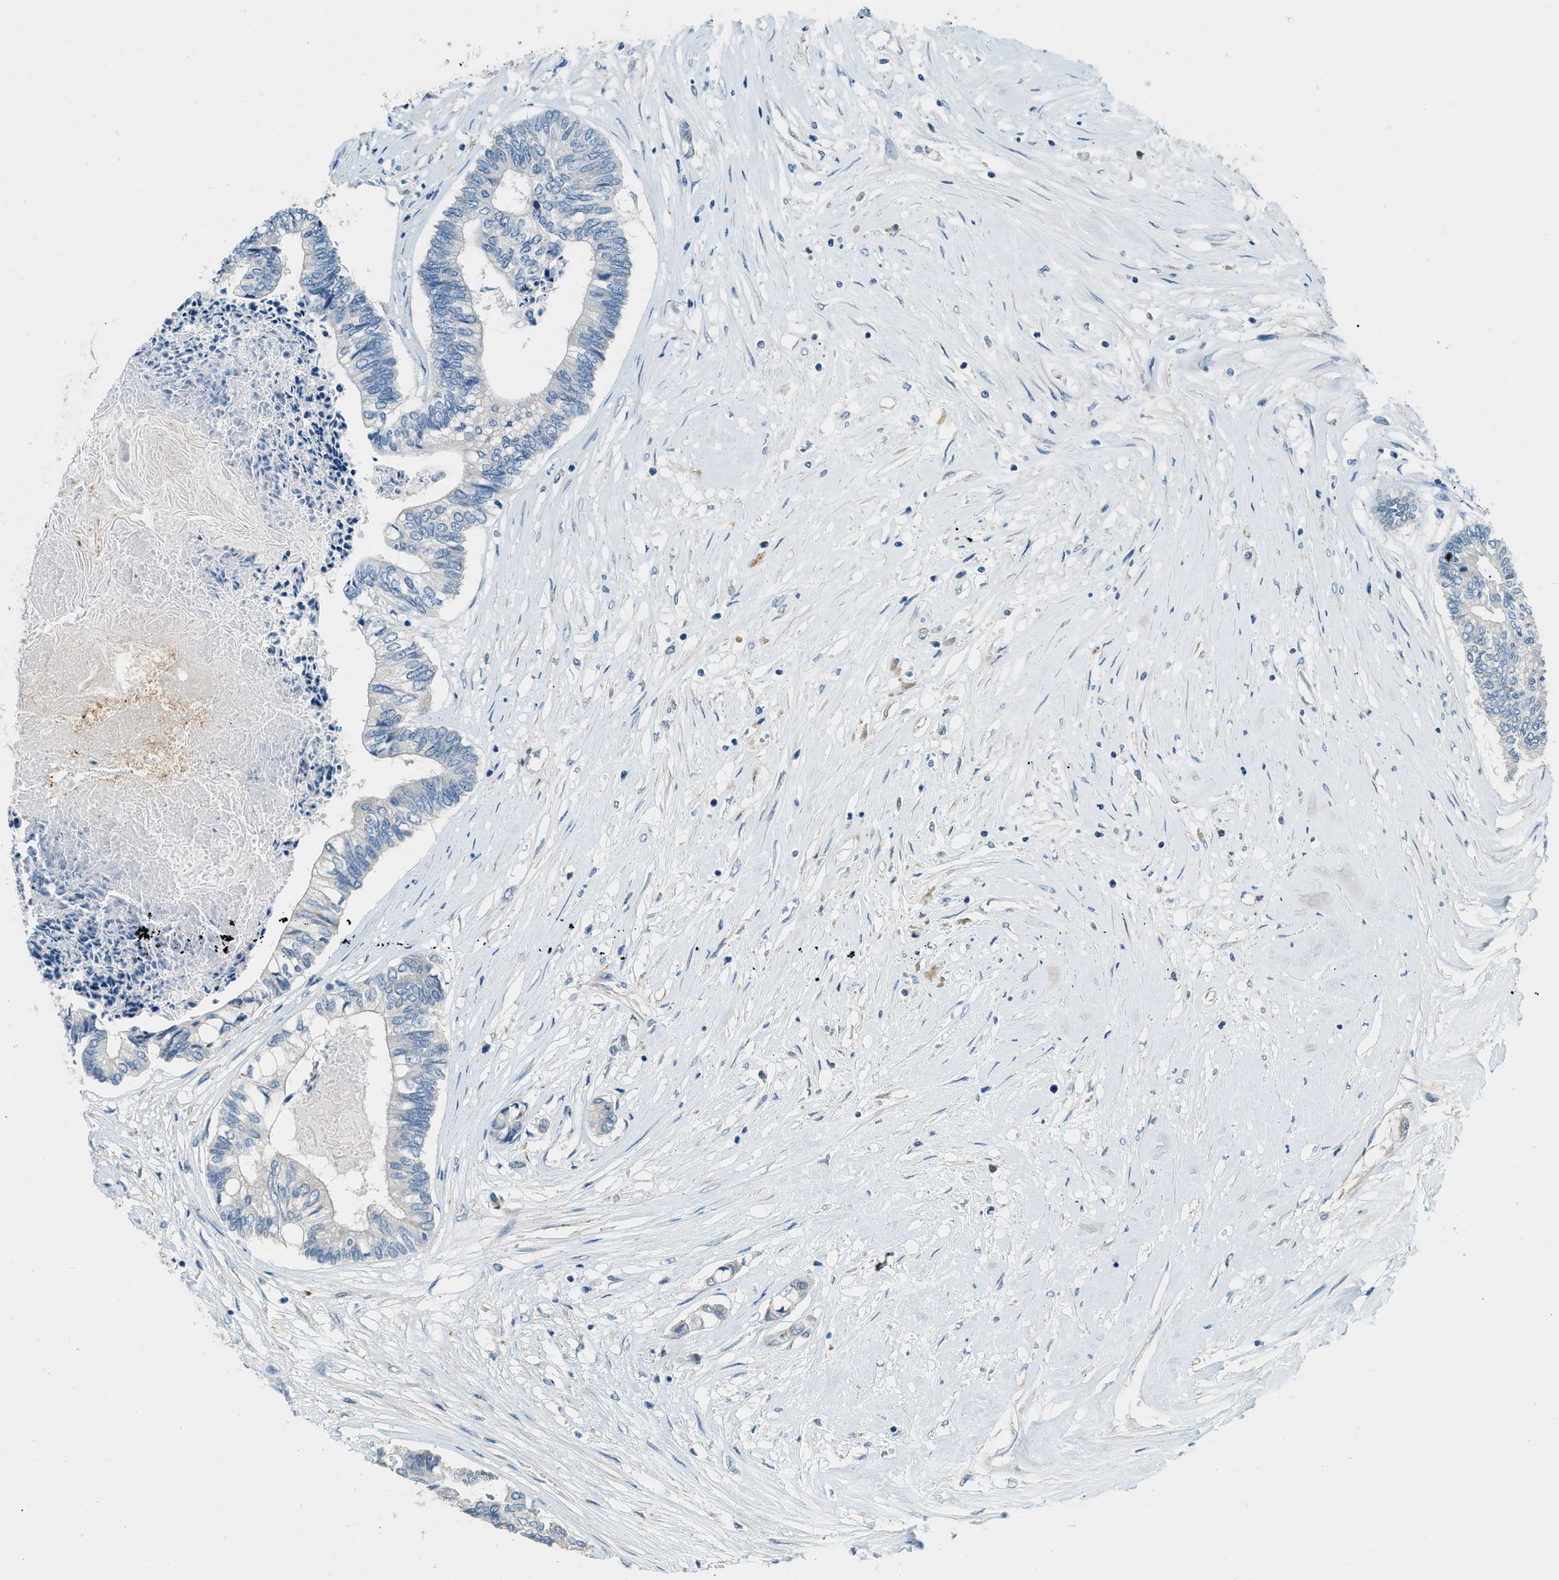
{"staining": {"intensity": "negative", "quantity": "none", "location": "none"}, "tissue": "colorectal cancer", "cell_type": "Tumor cells", "image_type": "cancer", "snomed": [{"axis": "morphology", "description": "Adenocarcinoma, NOS"}, {"axis": "topography", "description": "Rectum"}], "caption": "Tumor cells are negative for brown protein staining in colorectal cancer (adenocarcinoma). (Stains: DAB (3,3'-diaminobenzidine) IHC with hematoxylin counter stain, Microscopy: brightfield microscopy at high magnification).", "gene": "ZNF367", "patient": {"sex": "male", "age": 63}}